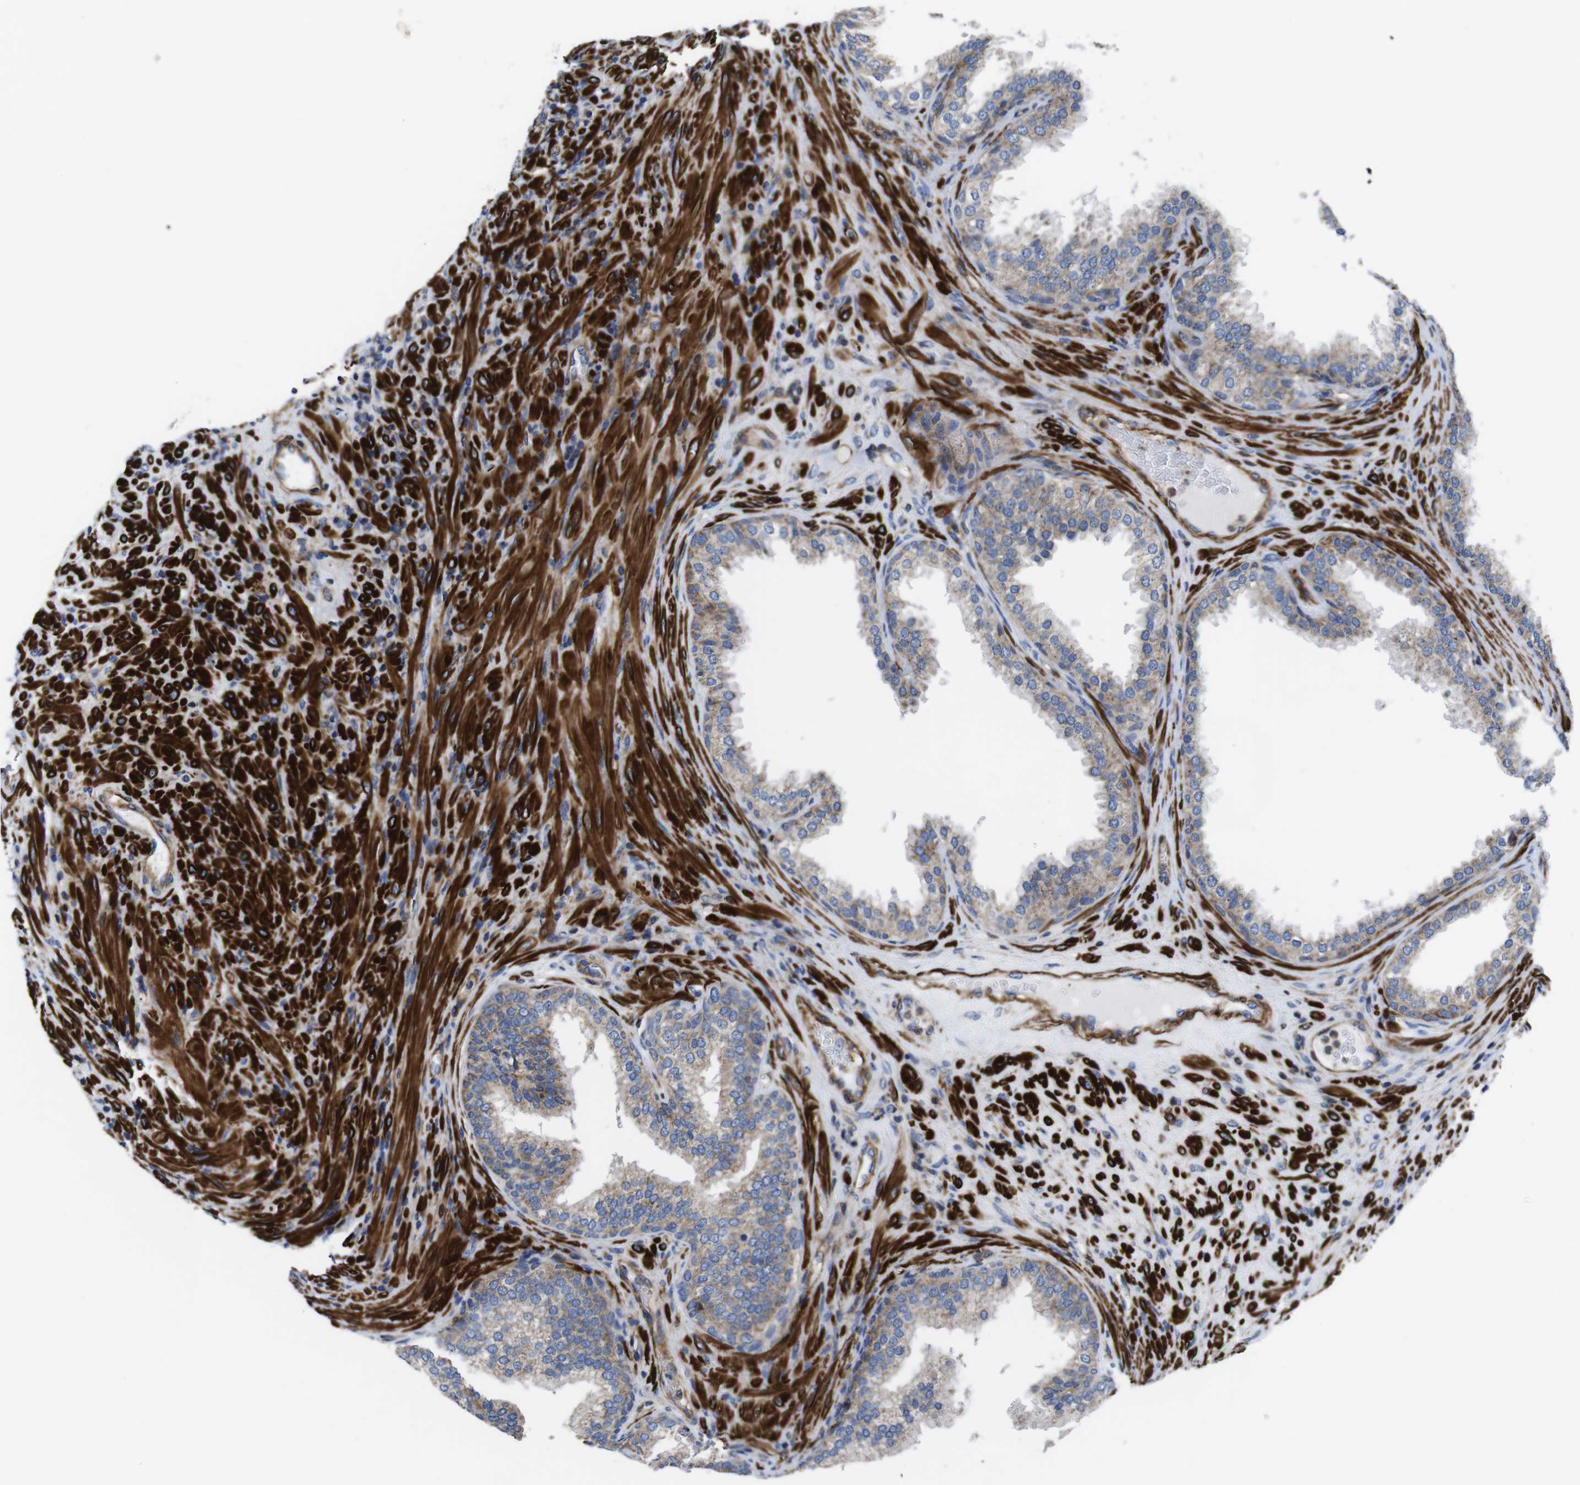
{"staining": {"intensity": "weak", "quantity": "25%-75%", "location": "cytoplasmic/membranous"}, "tissue": "prostate", "cell_type": "Glandular cells", "image_type": "normal", "snomed": [{"axis": "morphology", "description": "Normal tissue, NOS"}, {"axis": "topography", "description": "Prostate"}], "caption": "High-power microscopy captured an immunohistochemistry photomicrograph of normal prostate, revealing weak cytoplasmic/membranous positivity in approximately 25%-75% of glandular cells.", "gene": "GPR4", "patient": {"sex": "male", "age": 76}}